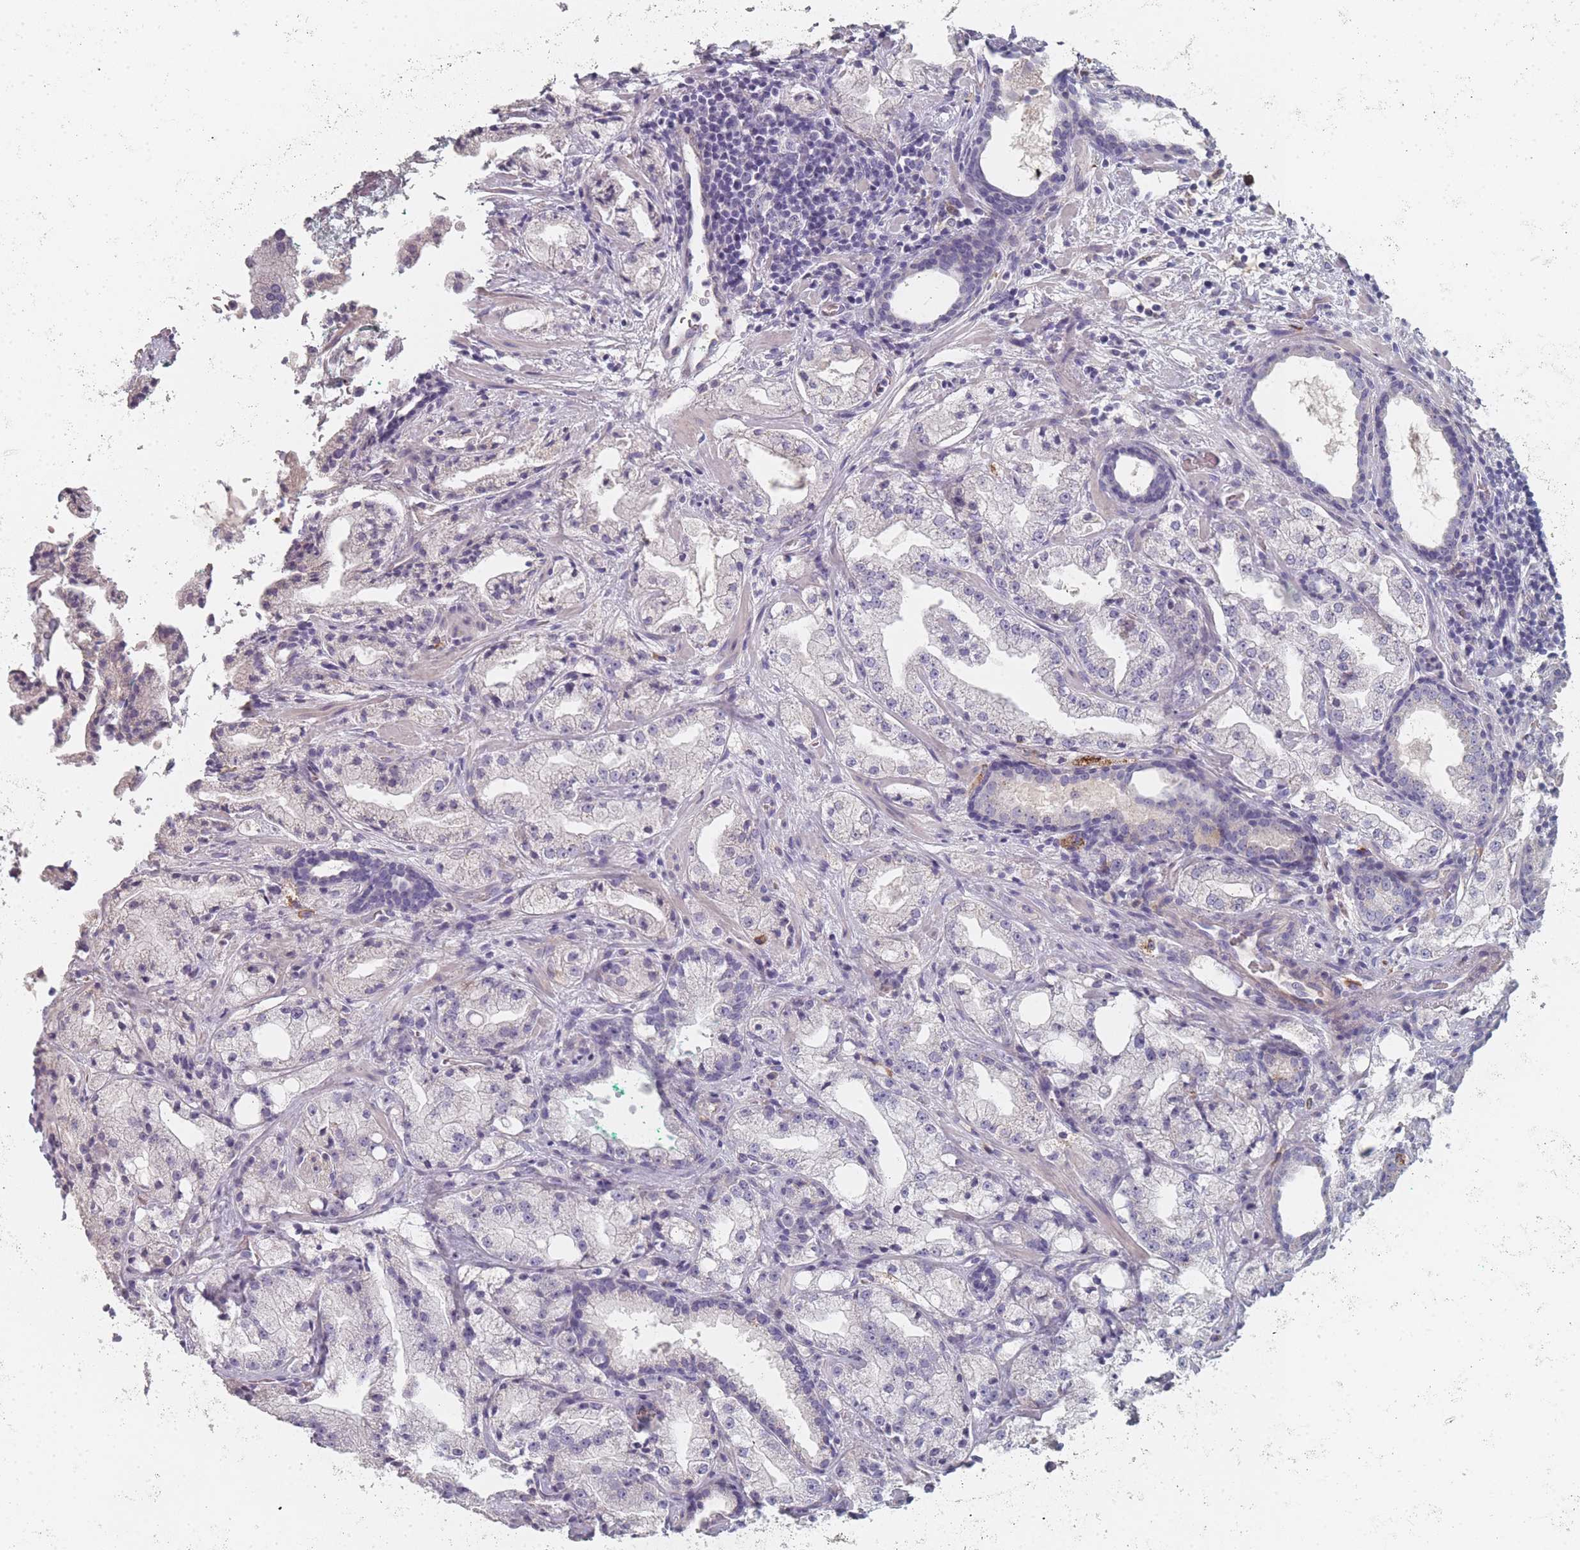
{"staining": {"intensity": "negative", "quantity": "none", "location": "none"}, "tissue": "prostate cancer", "cell_type": "Tumor cells", "image_type": "cancer", "snomed": [{"axis": "morphology", "description": "Adenocarcinoma, High grade"}, {"axis": "topography", "description": "Prostate"}], "caption": "The immunohistochemistry micrograph has no significant positivity in tumor cells of prostate high-grade adenocarcinoma tissue. (DAB (3,3'-diaminobenzidine) immunohistochemistry (IHC) with hematoxylin counter stain).", "gene": "SLC35E4", "patient": {"sex": "male", "age": 64}}